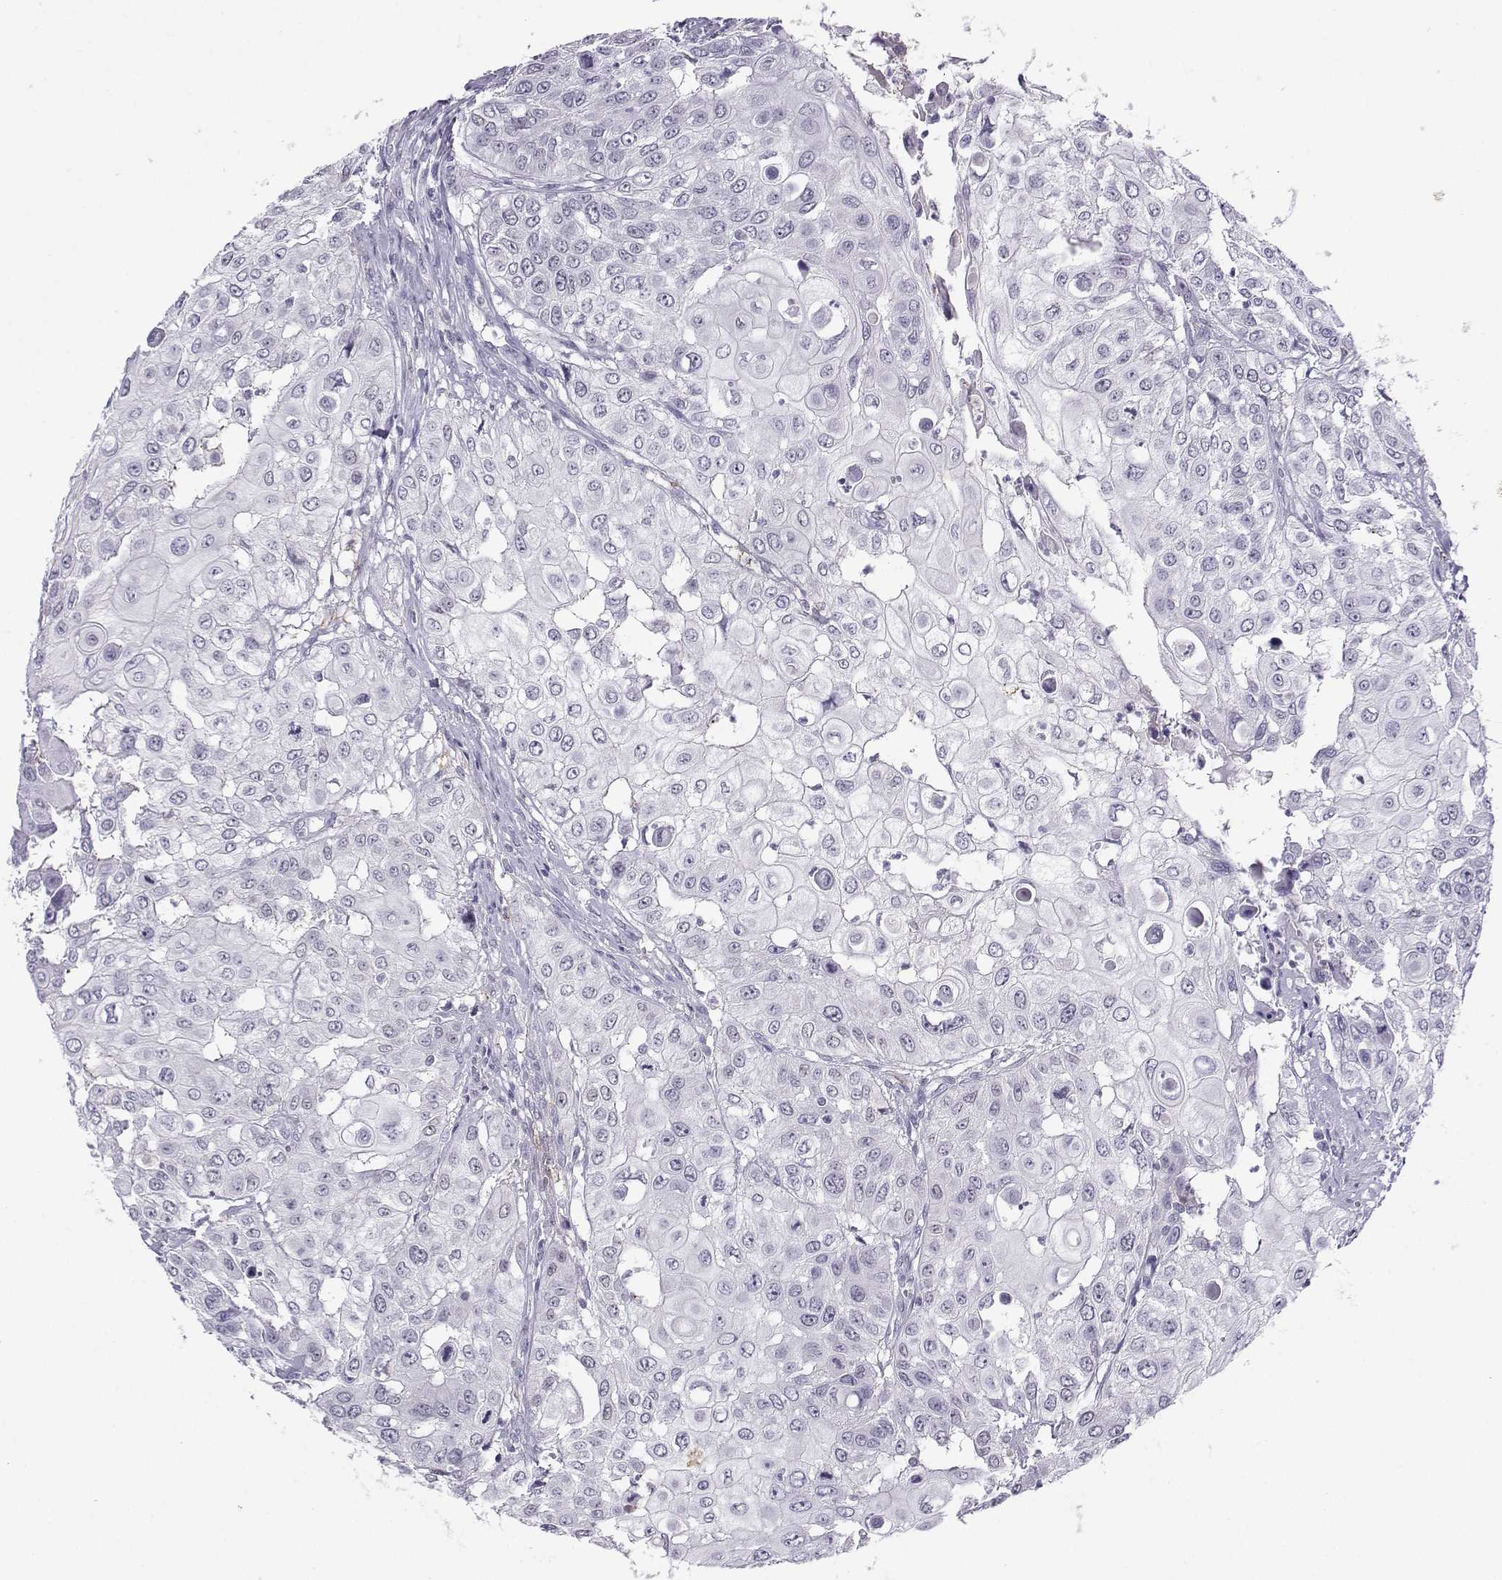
{"staining": {"intensity": "negative", "quantity": "none", "location": "none"}, "tissue": "urothelial cancer", "cell_type": "Tumor cells", "image_type": "cancer", "snomed": [{"axis": "morphology", "description": "Urothelial carcinoma, High grade"}, {"axis": "topography", "description": "Urinary bladder"}], "caption": "An image of urothelial cancer stained for a protein exhibits no brown staining in tumor cells.", "gene": "LHX1", "patient": {"sex": "female", "age": 79}}